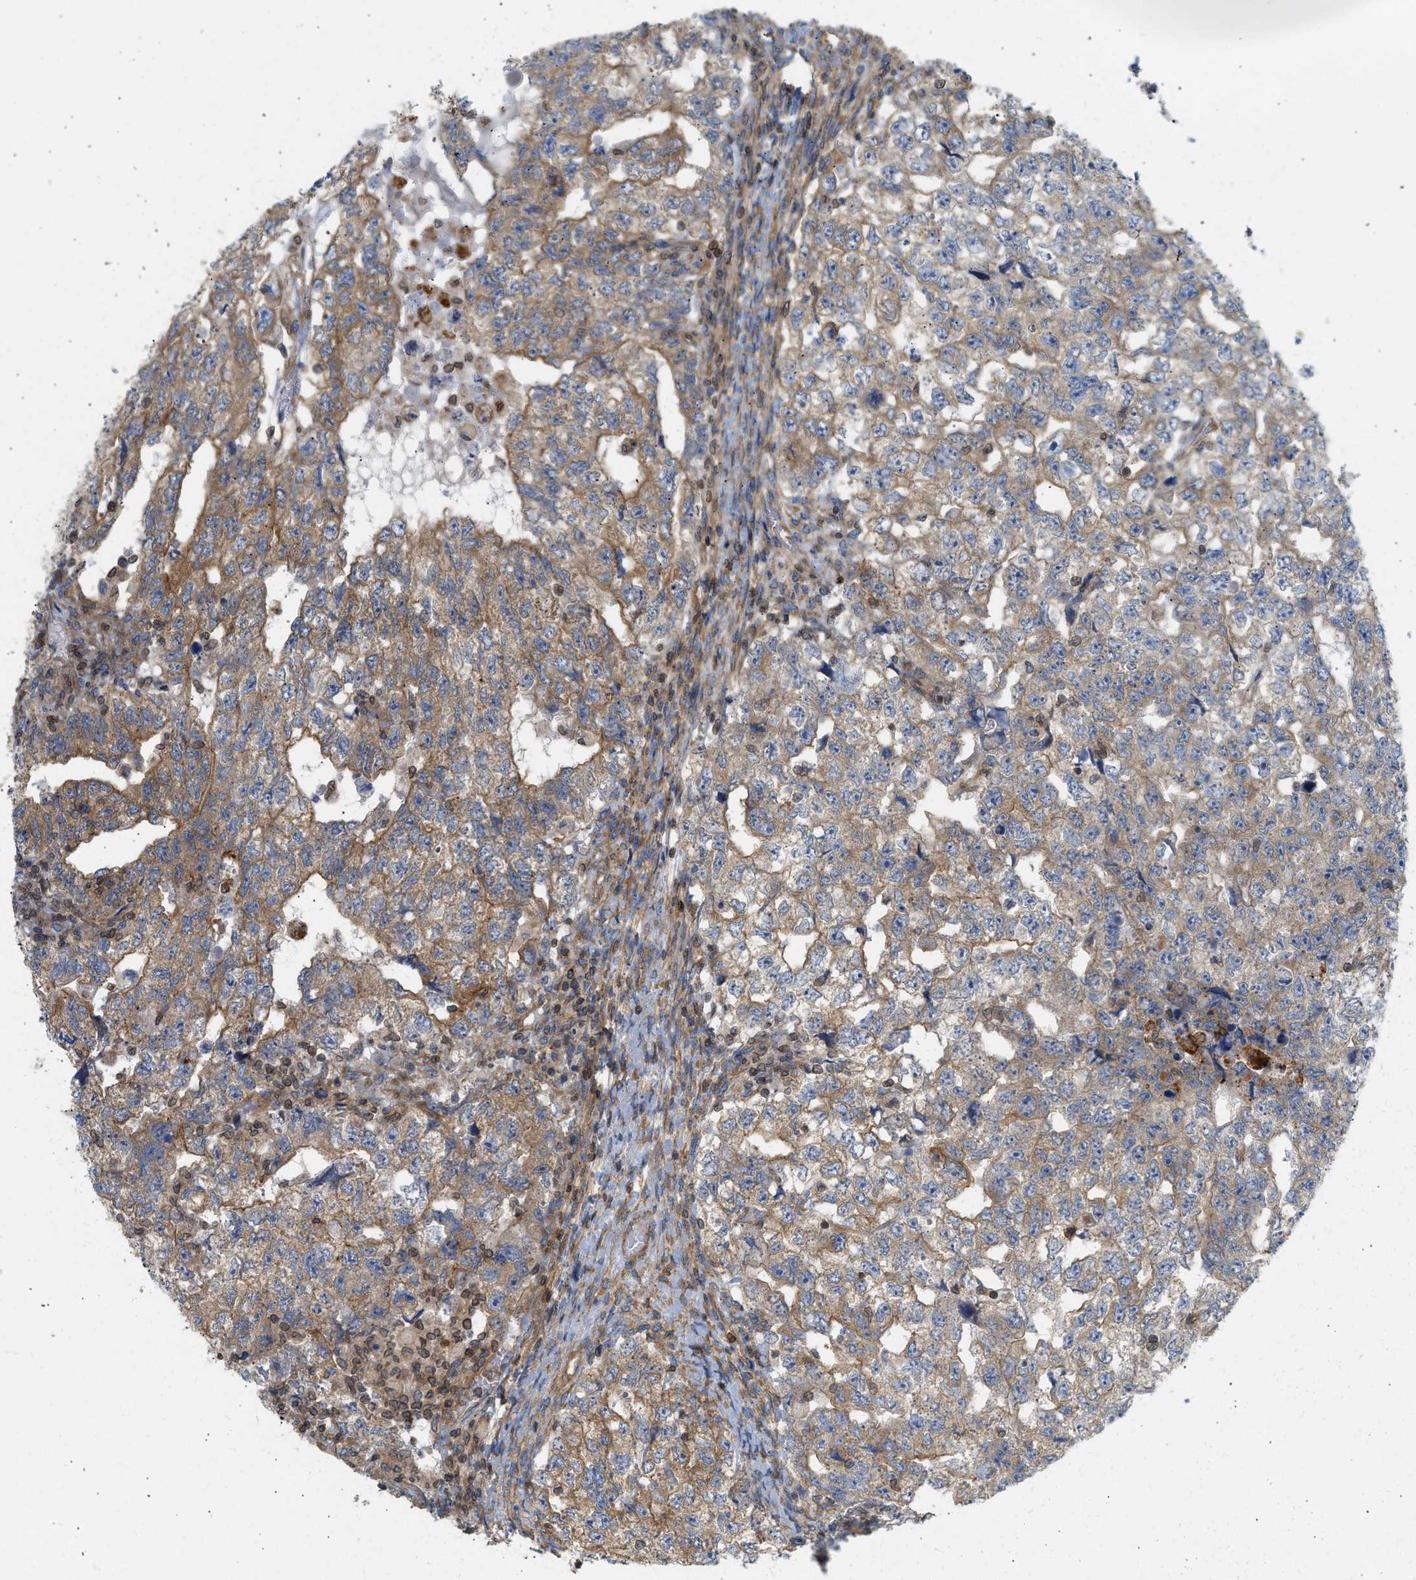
{"staining": {"intensity": "moderate", "quantity": ">75%", "location": "cytoplasmic/membranous"}, "tissue": "testis cancer", "cell_type": "Tumor cells", "image_type": "cancer", "snomed": [{"axis": "morphology", "description": "Carcinoma, Embryonal, NOS"}, {"axis": "topography", "description": "Testis"}], "caption": "The immunohistochemical stain shows moderate cytoplasmic/membranous positivity in tumor cells of embryonal carcinoma (testis) tissue.", "gene": "STRN", "patient": {"sex": "male", "age": 36}}